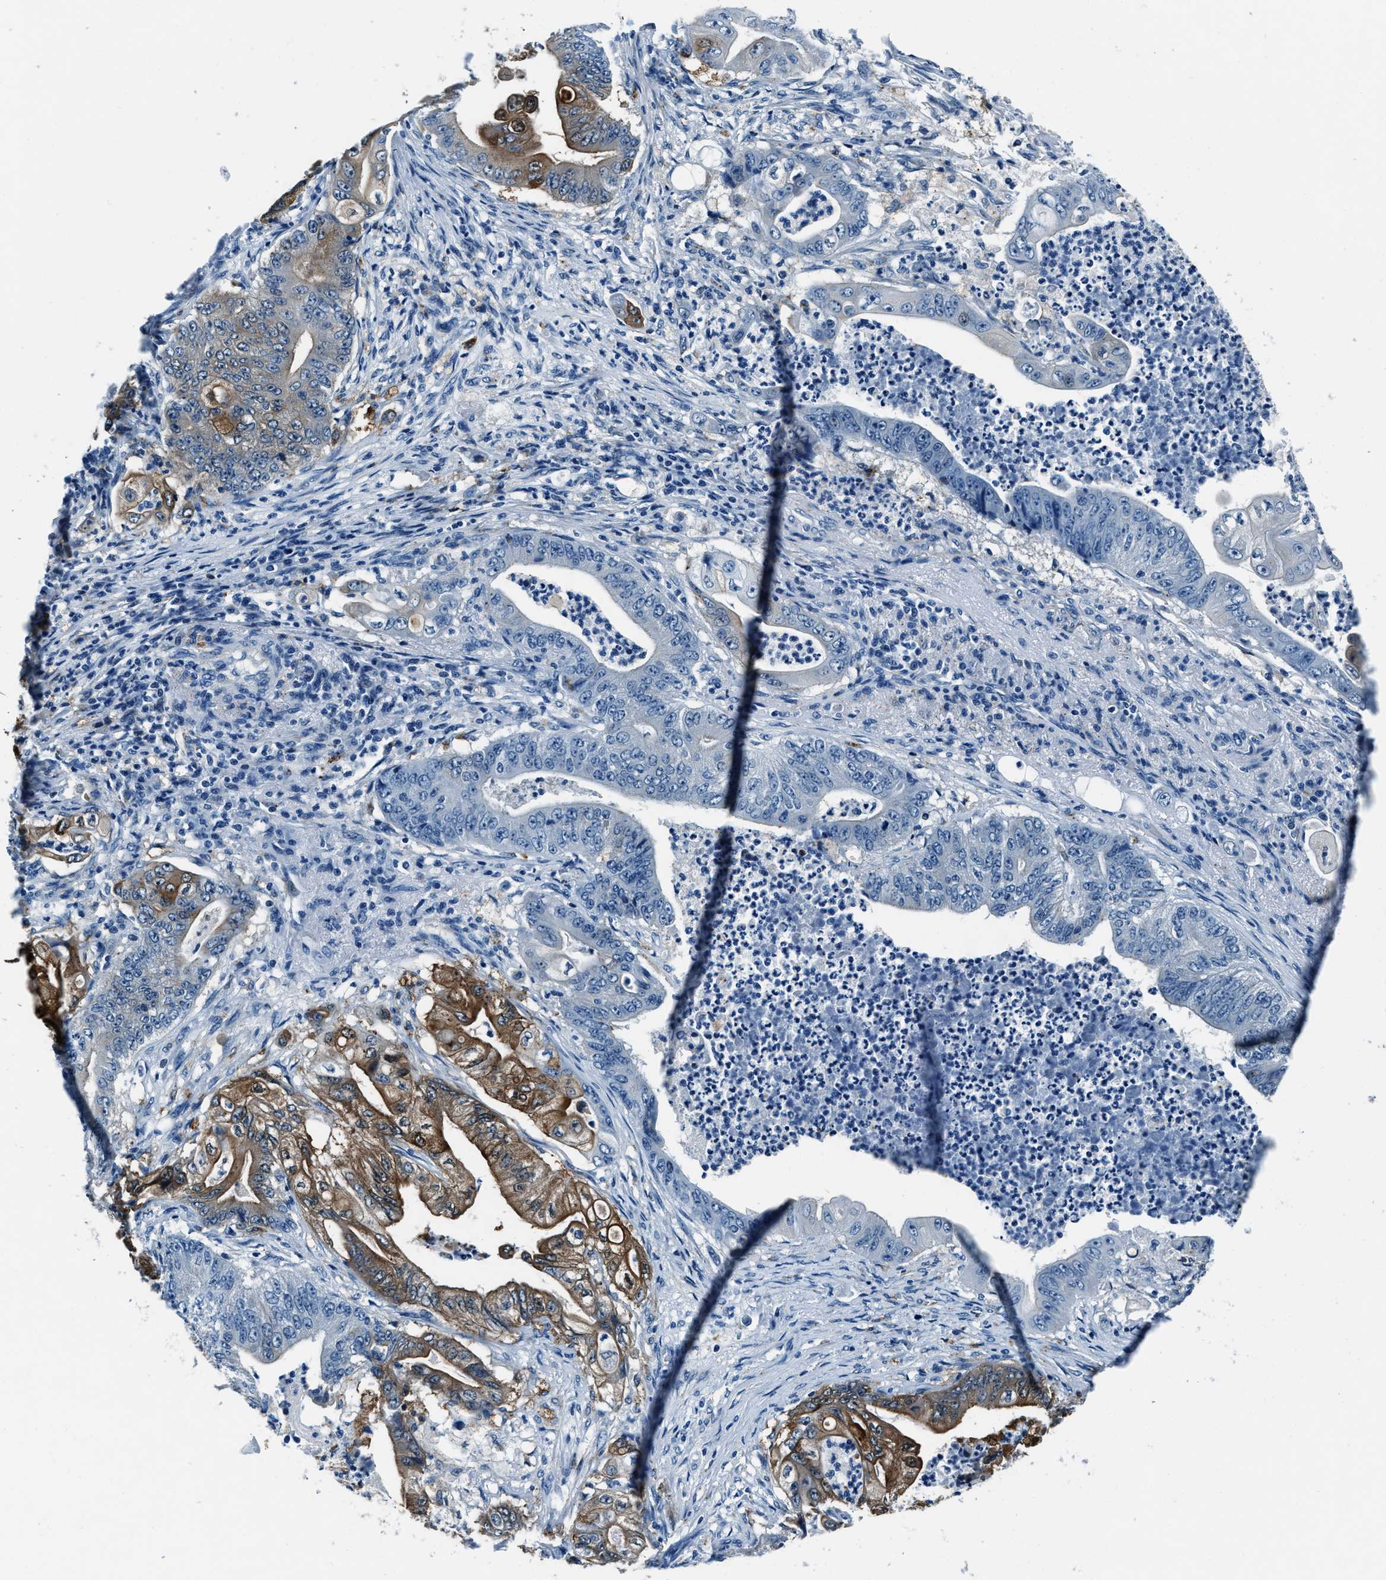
{"staining": {"intensity": "moderate", "quantity": "25%-75%", "location": "cytoplasmic/membranous"}, "tissue": "stomach cancer", "cell_type": "Tumor cells", "image_type": "cancer", "snomed": [{"axis": "morphology", "description": "Adenocarcinoma, NOS"}, {"axis": "topography", "description": "Stomach"}], "caption": "Immunohistochemistry (IHC) staining of stomach cancer (adenocarcinoma), which displays medium levels of moderate cytoplasmic/membranous positivity in about 25%-75% of tumor cells indicating moderate cytoplasmic/membranous protein positivity. The staining was performed using DAB (brown) for protein detection and nuclei were counterstained in hematoxylin (blue).", "gene": "PTPDC1", "patient": {"sex": "female", "age": 73}}